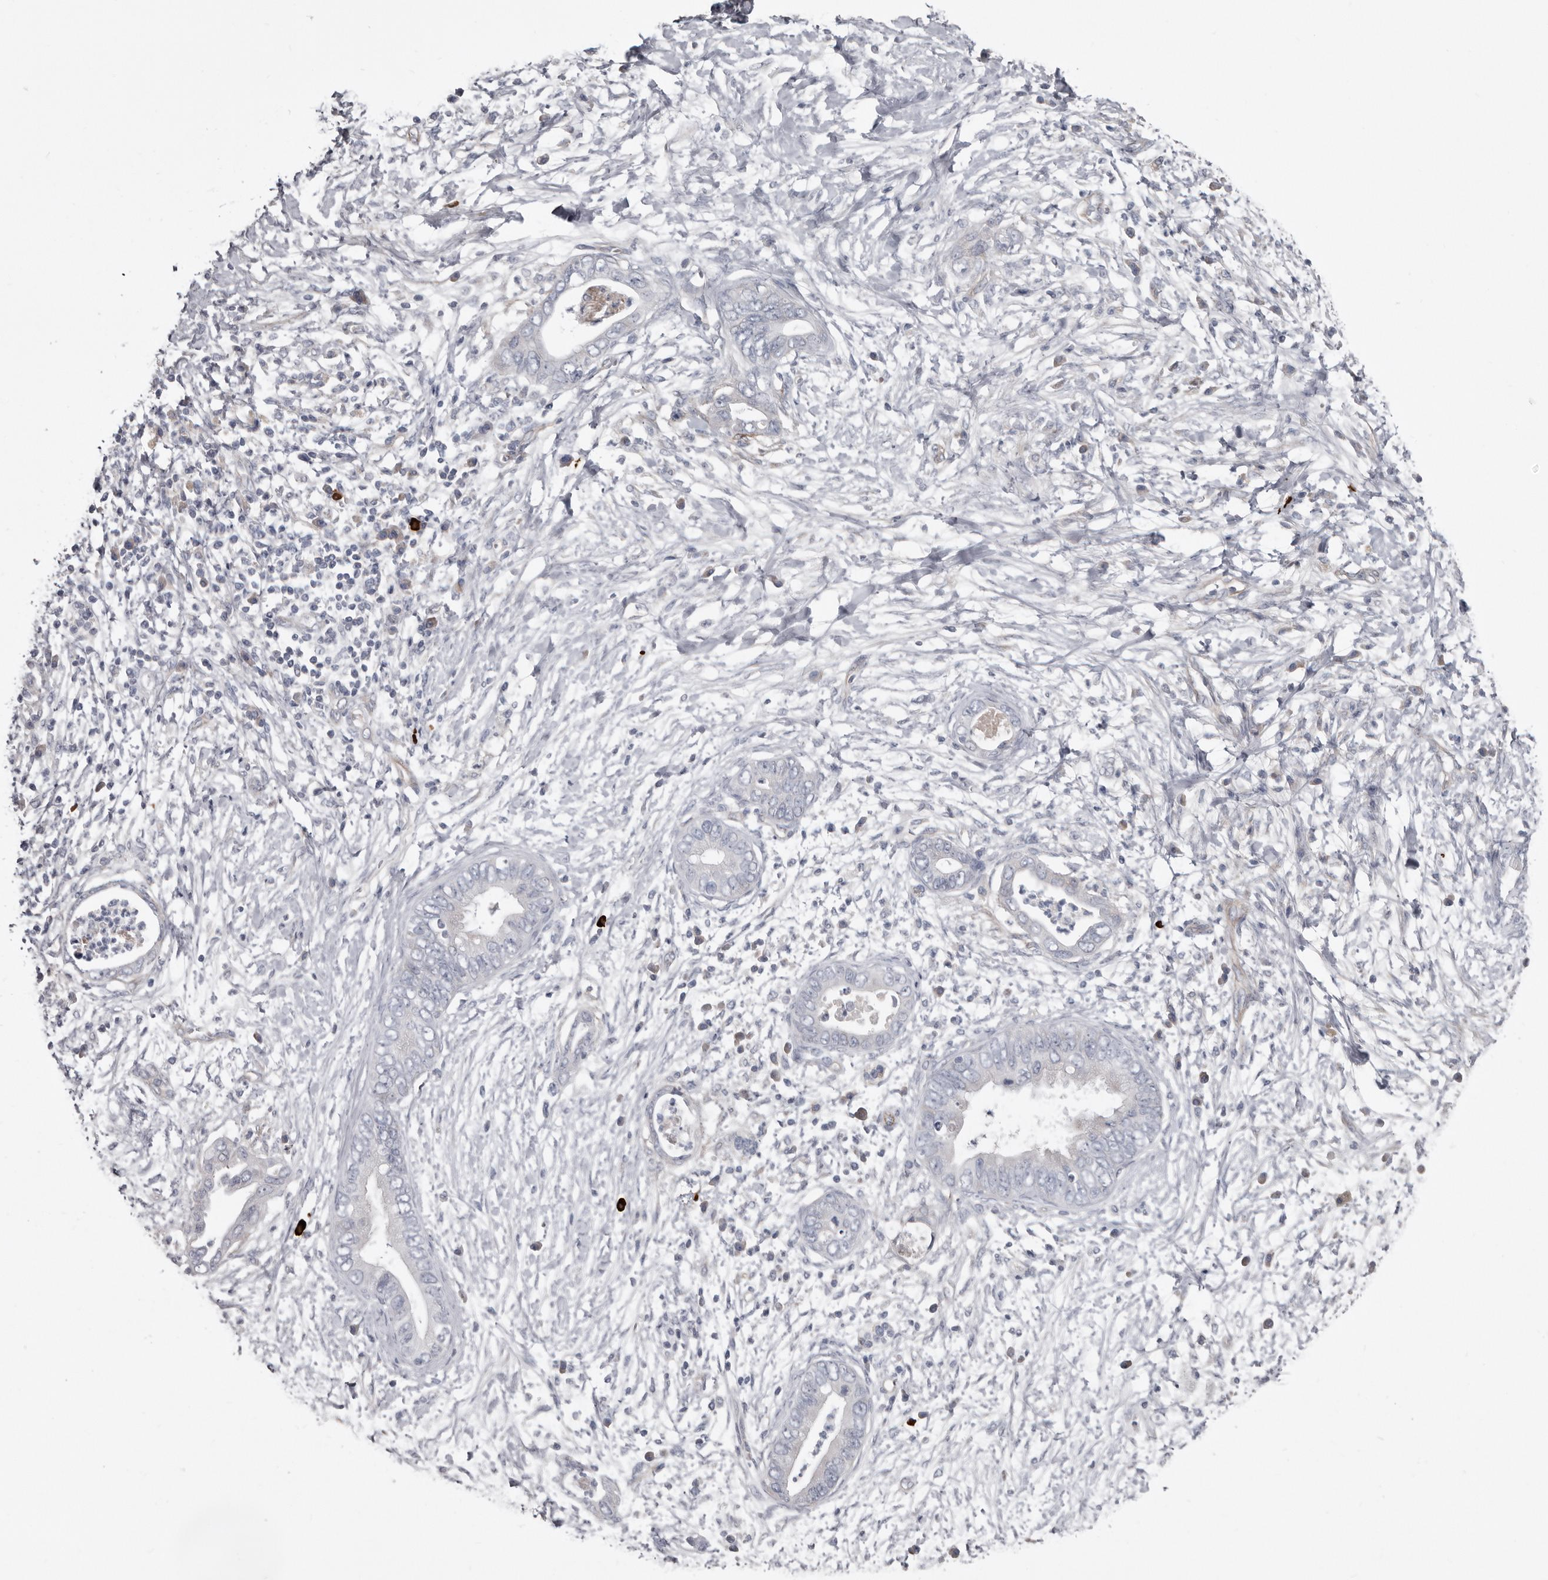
{"staining": {"intensity": "negative", "quantity": "none", "location": "none"}, "tissue": "pancreatic cancer", "cell_type": "Tumor cells", "image_type": "cancer", "snomed": [{"axis": "morphology", "description": "Adenocarcinoma, NOS"}, {"axis": "topography", "description": "Pancreas"}], "caption": "Tumor cells are negative for protein expression in human pancreatic cancer (adenocarcinoma).", "gene": "ZNF114", "patient": {"sex": "male", "age": 75}}